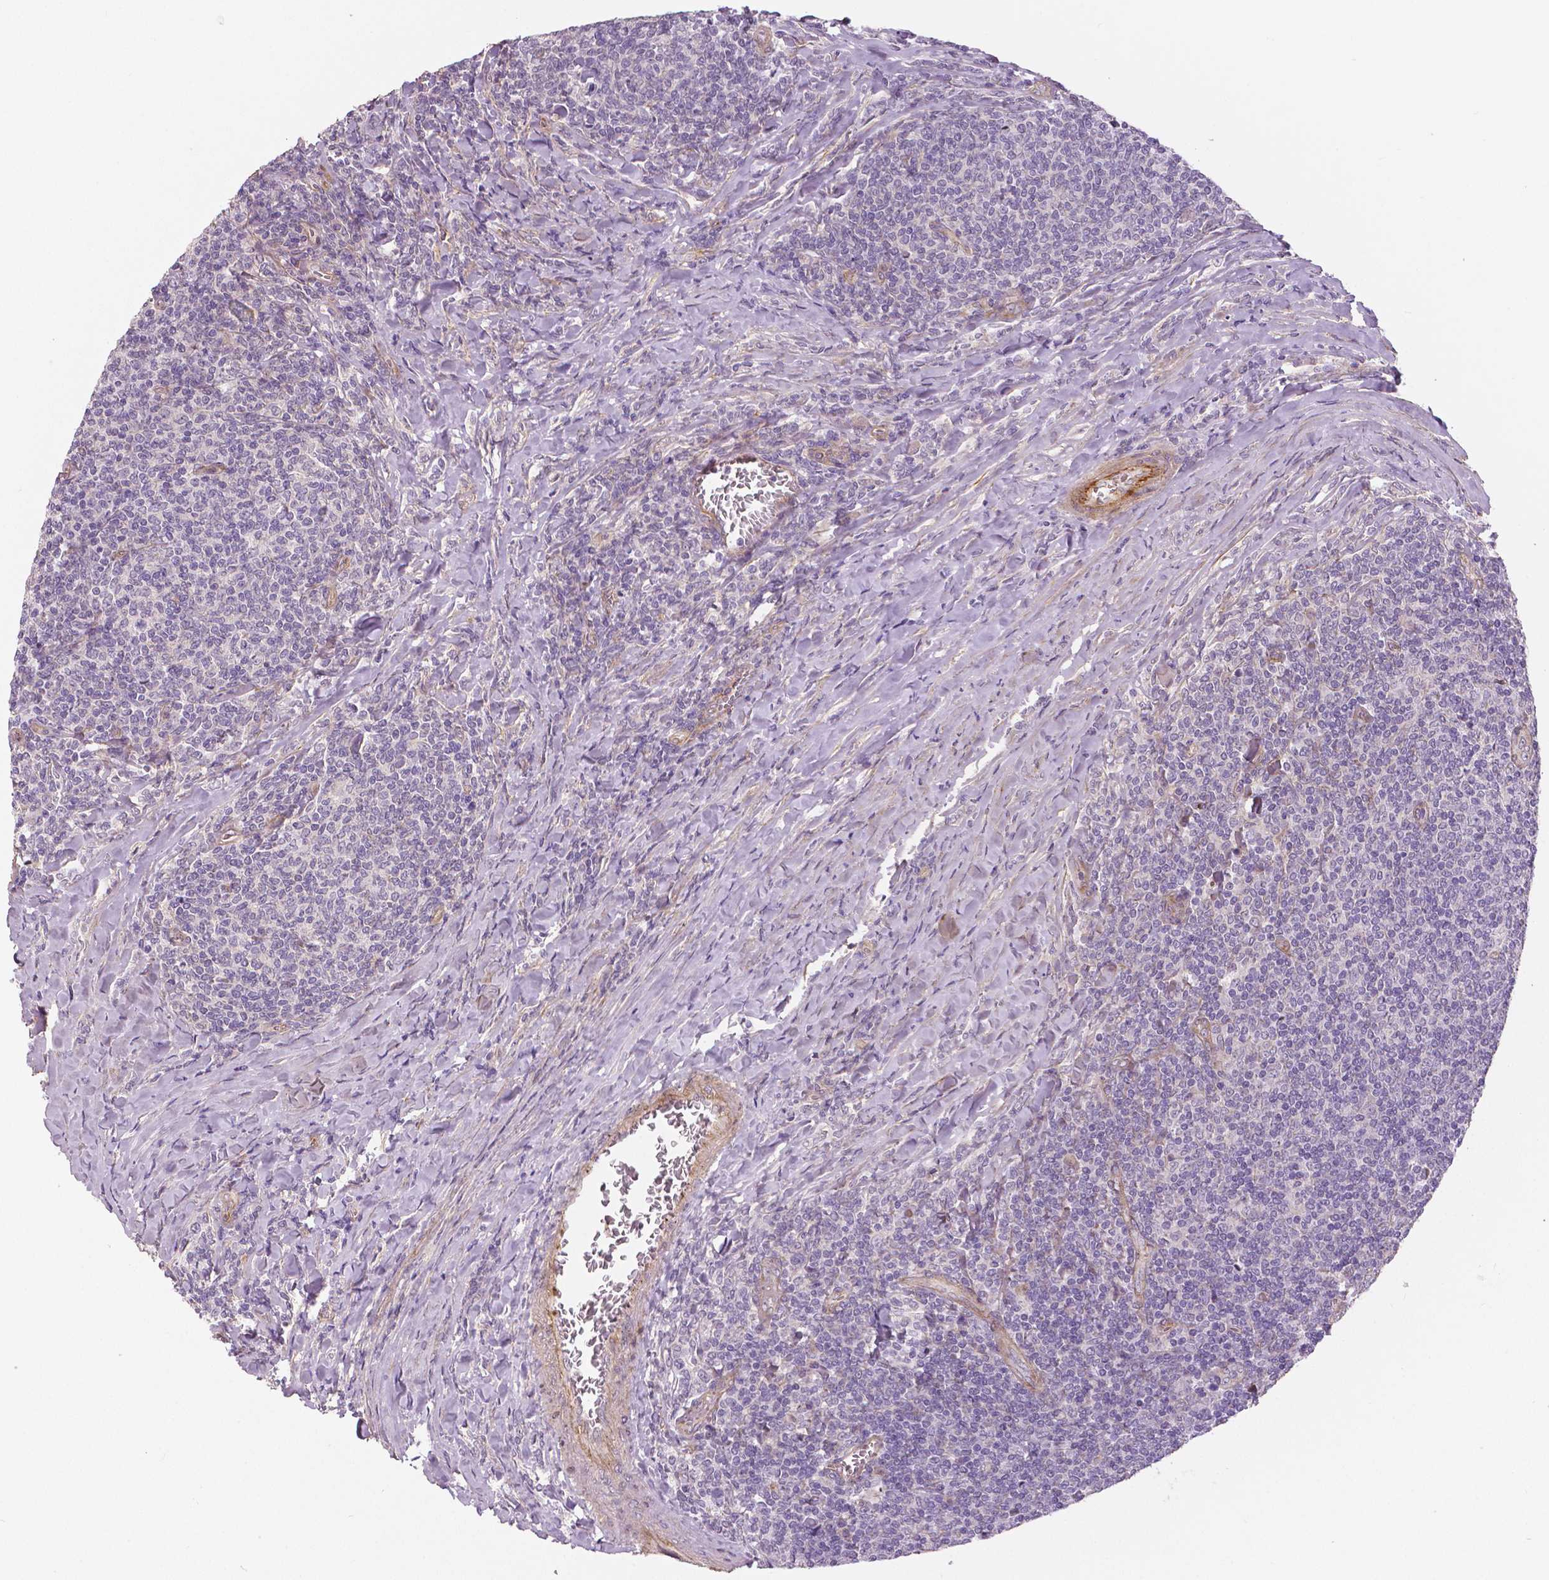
{"staining": {"intensity": "negative", "quantity": "none", "location": "none"}, "tissue": "lymphoma", "cell_type": "Tumor cells", "image_type": "cancer", "snomed": [{"axis": "morphology", "description": "Malignant lymphoma, non-Hodgkin's type, Low grade"}, {"axis": "topography", "description": "Lymph node"}], "caption": "Histopathology image shows no significant protein staining in tumor cells of low-grade malignant lymphoma, non-Hodgkin's type. (IHC, brightfield microscopy, high magnification).", "gene": "FLT1", "patient": {"sex": "male", "age": 52}}